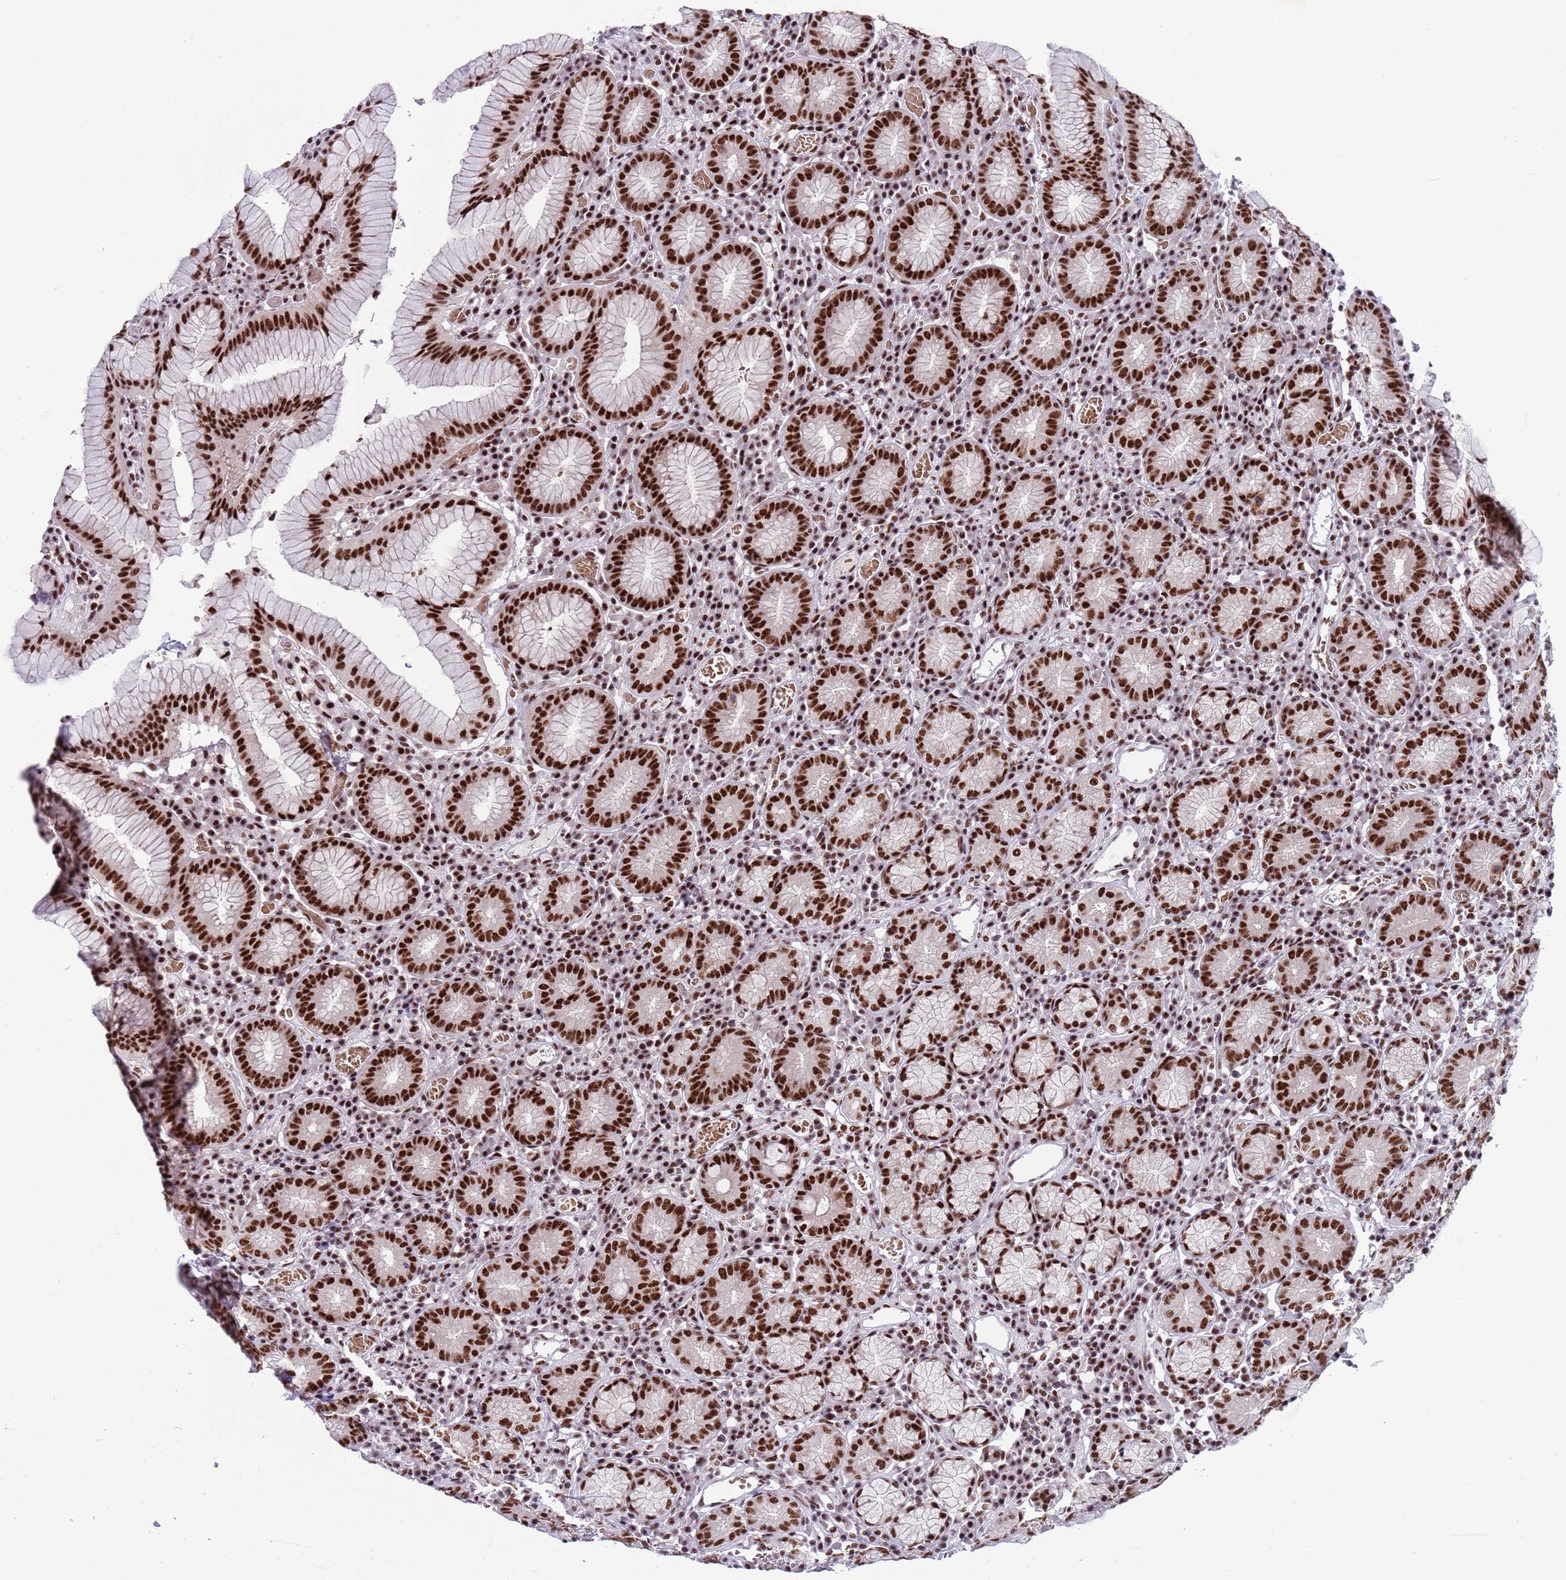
{"staining": {"intensity": "strong", "quantity": ">75%", "location": "nuclear"}, "tissue": "stomach", "cell_type": "Glandular cells", "image_type": "normal", "snomed": [{"axis": "morphology", "description": "Normal tissue, NOS"}, {"axis": "topography", "description": "Stomach"}], "caption": "High-power microscopy captured an IHC micrograph of normal stomach, revealing strong nuclear staining in approximately >75% of glandular cells. (DAB = brown stain, brightfield microscopy at high magnification).", "gene": "THOC2", "patient": {"sex": "male", "age": 55}}